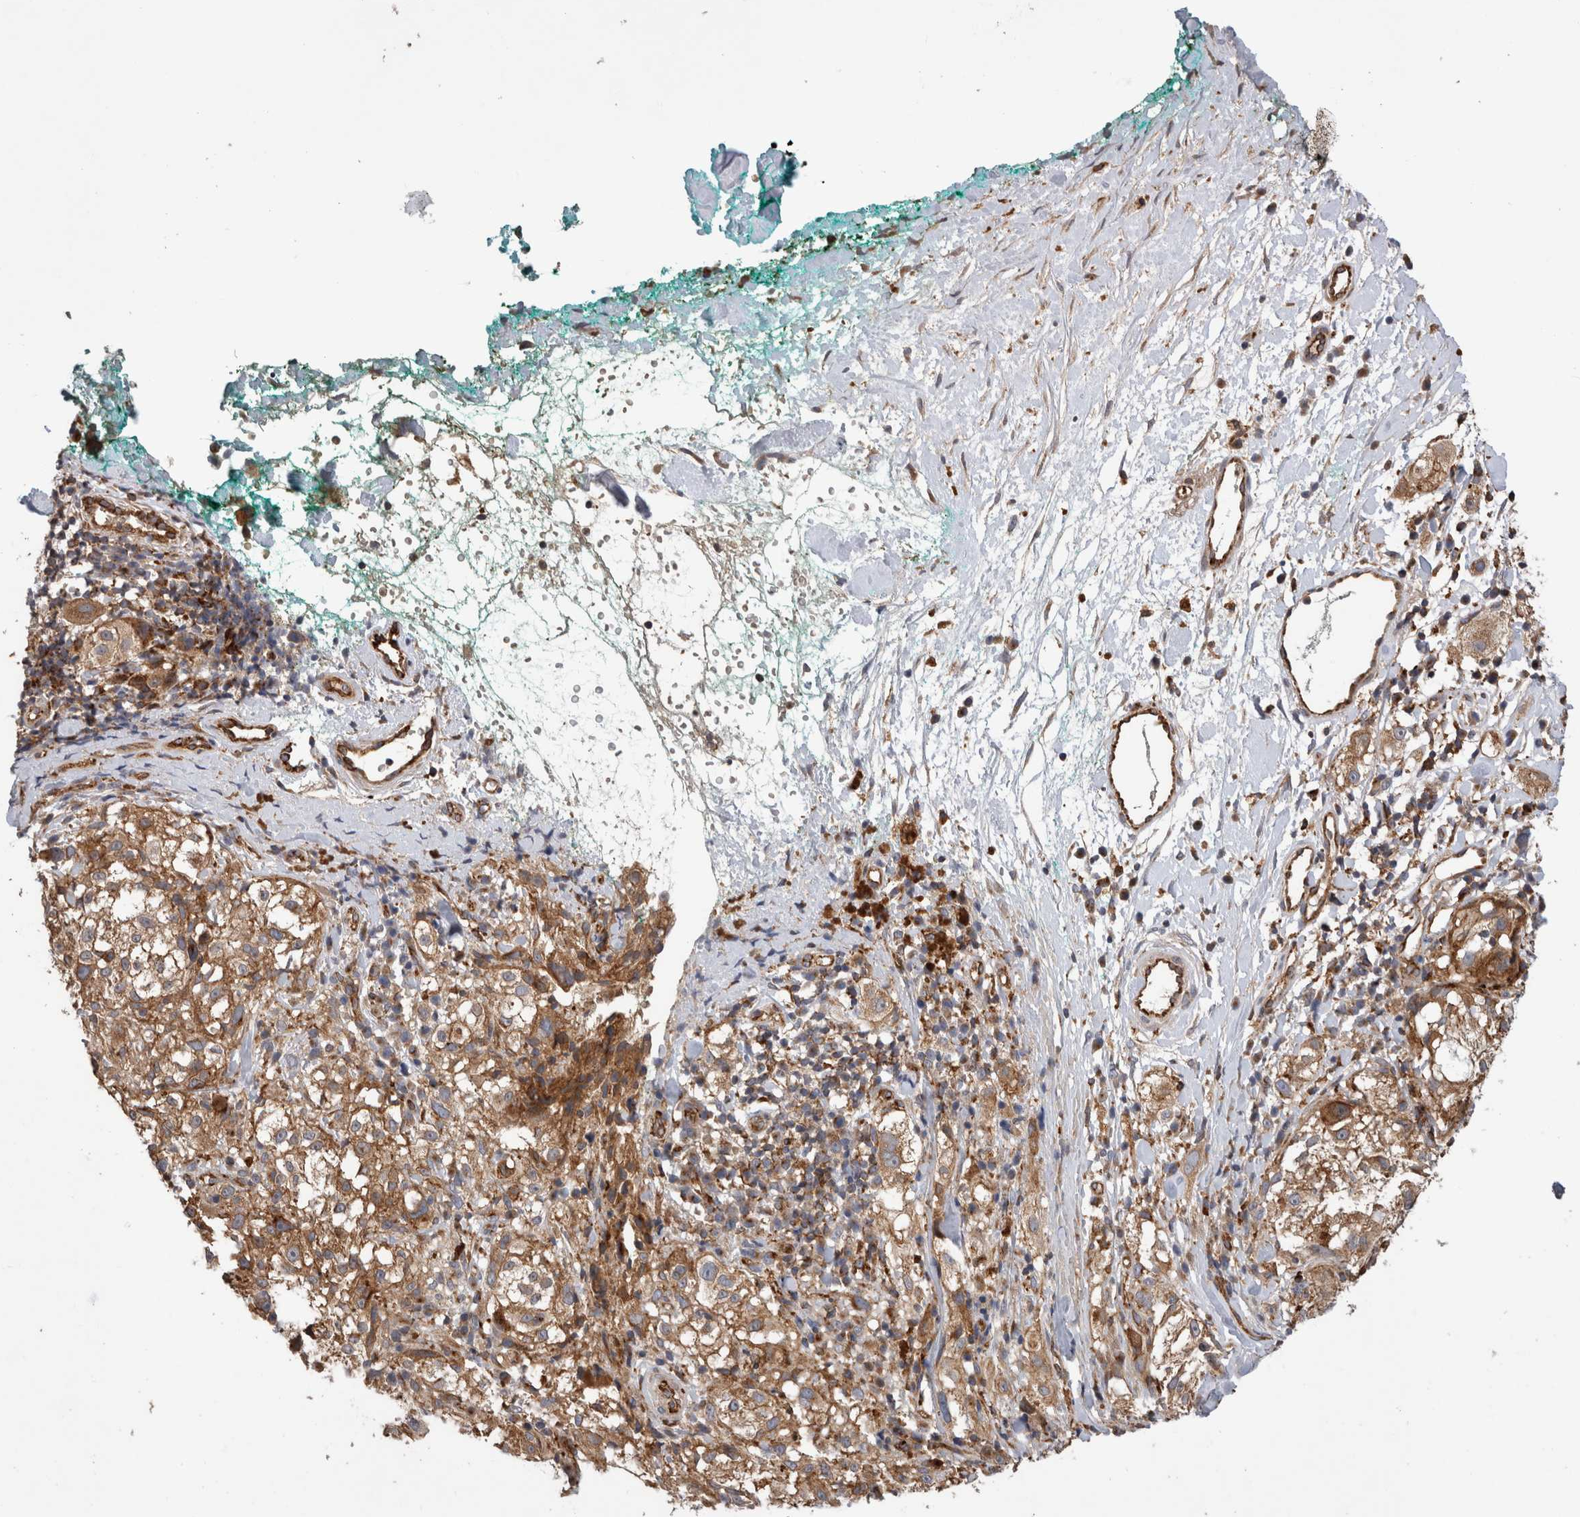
{"staining": {"intensity": "moderate", "quantity": ">75%", "location": "cytoplasmic/membranous"}, "tissue": "melanoma", "cell_type": "Tumor cells", "image_type": "cancer", "snomed": [{"axis": "morphology", "description": "Necrosis, NOS"}, {"axis": "morphology", "description": "Malignant melanoma, NOS"}, {"axis": "topography", "description": "Skin"}], "caption": "An immunohistochemistry histopathology image of neoplastic tissue is shown. Protein staining in brown shows moderate cytoplasmic/membranous positivity in melanoma within tumor cells. The staining is performed using DAB brown chromogen to label protein expression. The nuclei are counter-stained blue using hematoxylin.", "gene": "BNIP2", "patient": {"sex": "female", "age": 87}}